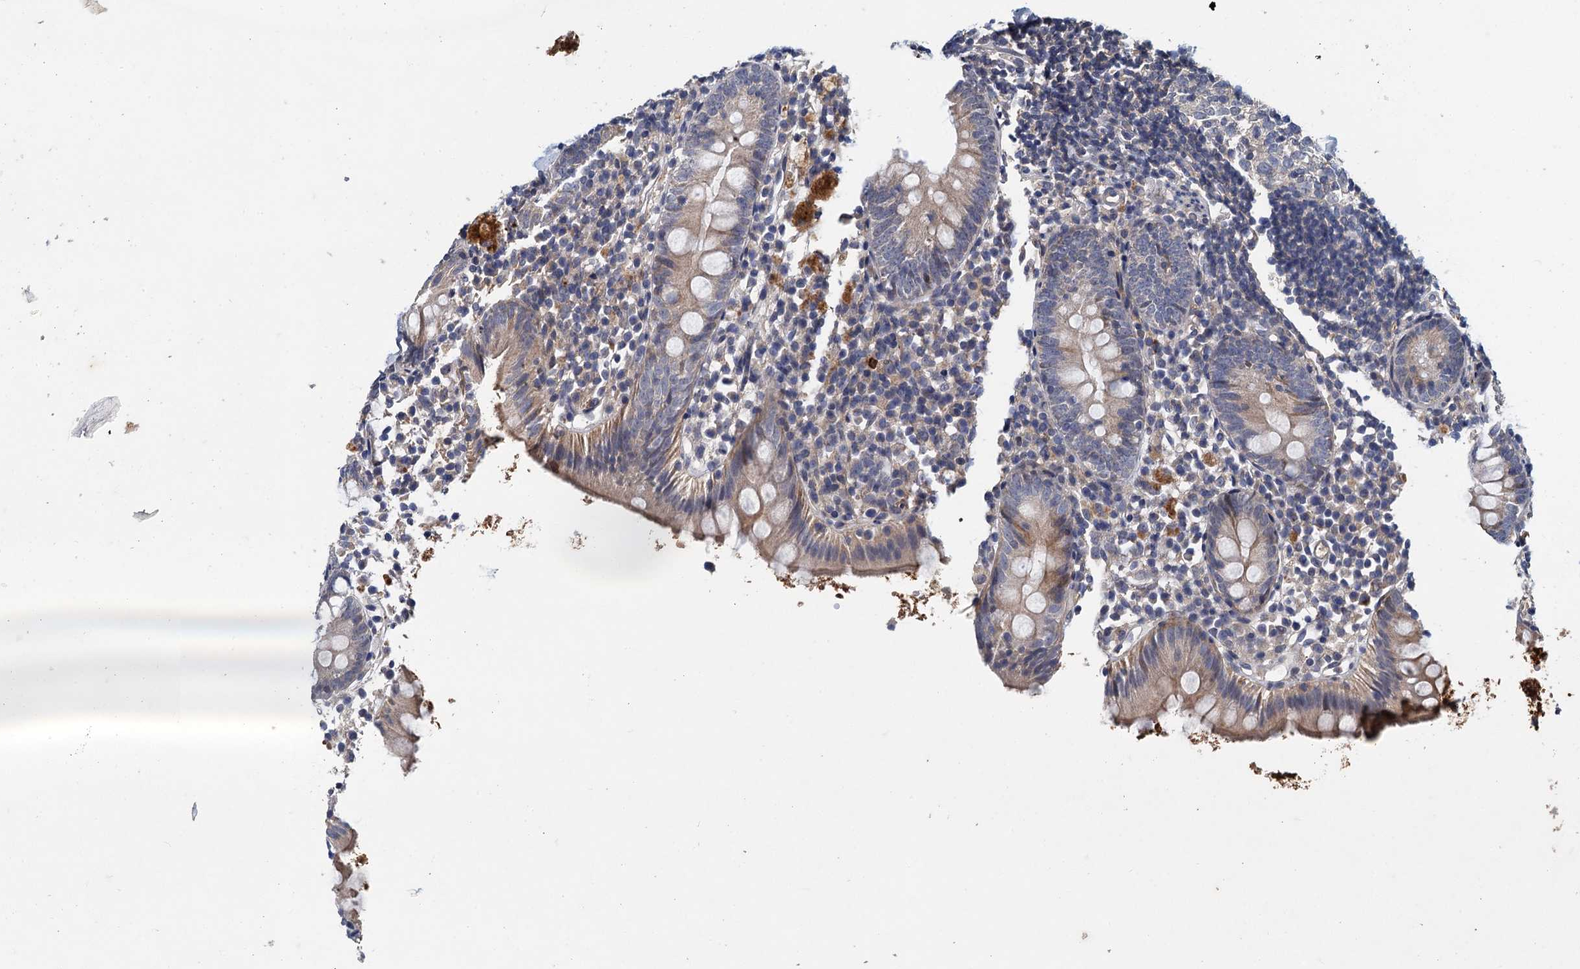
{"staining": {"intensity": "moderate", "quantity": "<25%", "location": "cytoplasmic/membranous"}, "tissue": "appendix", "cell_type": "Glandular cells", "image_type": "normal", "snomed": [{"axis": "morphology", "description": "Normal tissue, NOS"}, {"axis": "topography", "description": "Appendix"}], "caption": "Immunohistochemical staining of normal appendix shows low levels of moderate cytoplasmic/membranous expression in approximately <25% of glandular cells. Using DAB (brown) and hematoxylin (blue) stains, captured at high magnification using brightfield microscopy.", "gene": "MDM1", "patient": {"sex": "female", "age": 20}}